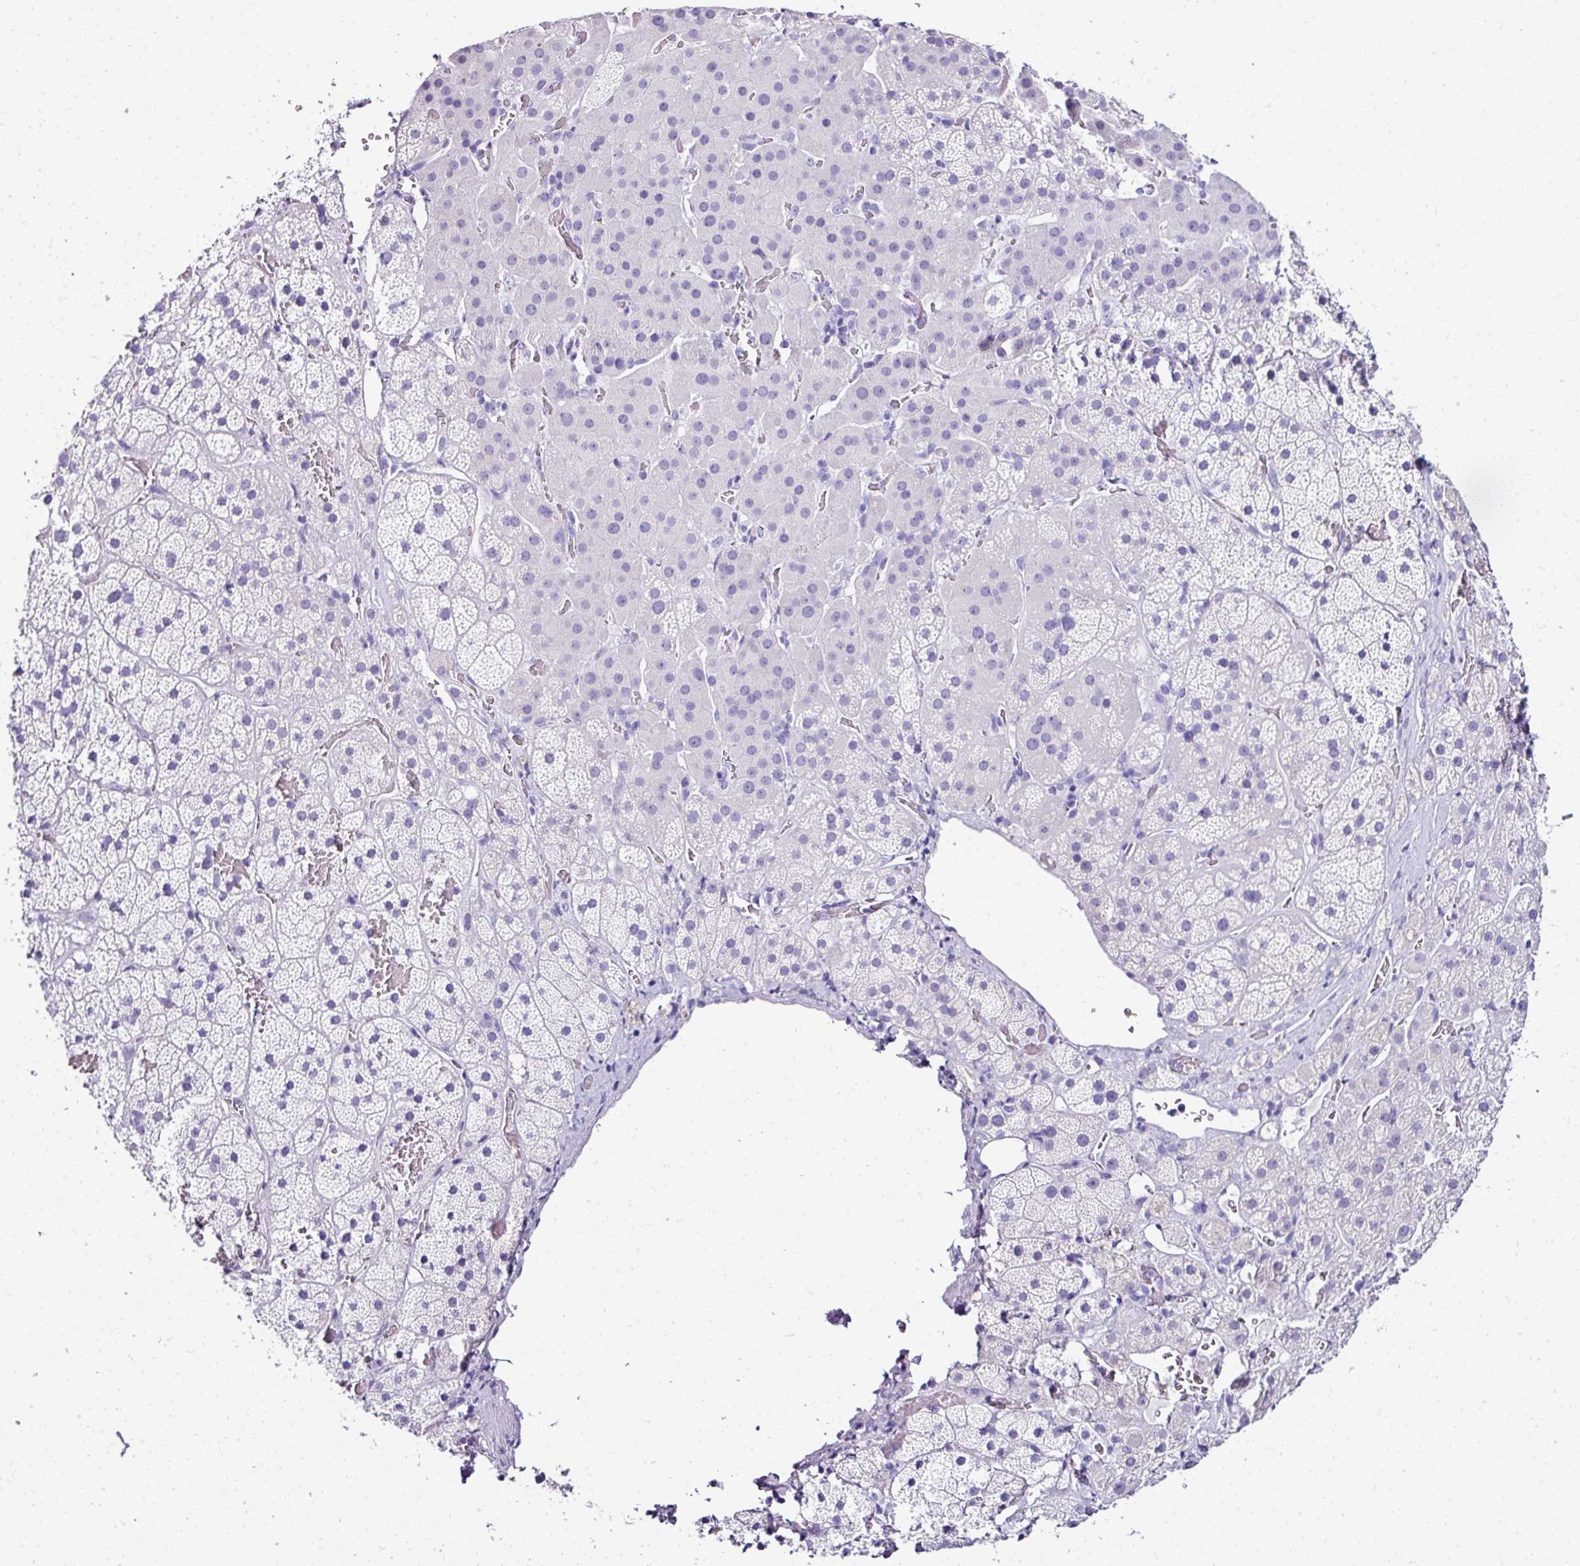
{"staining": {"intensity": "negative", "quantity": "none", "location": "none"}, "tissue": "adrenal gland", "cell_type": "Glandular cells", "image_type": "normal", "snomed": [{"axis": "morphology", "description": "Normal tissue, NOS"}, {"axis": "topography", "description": "Adrenal gland"}], "caption": "Protein analysis of unremarkable adrenal gland reveals no significant staining in glandular cells.", "gene": "NAPSA", "patient": {"sex": "male", "age": 57}}